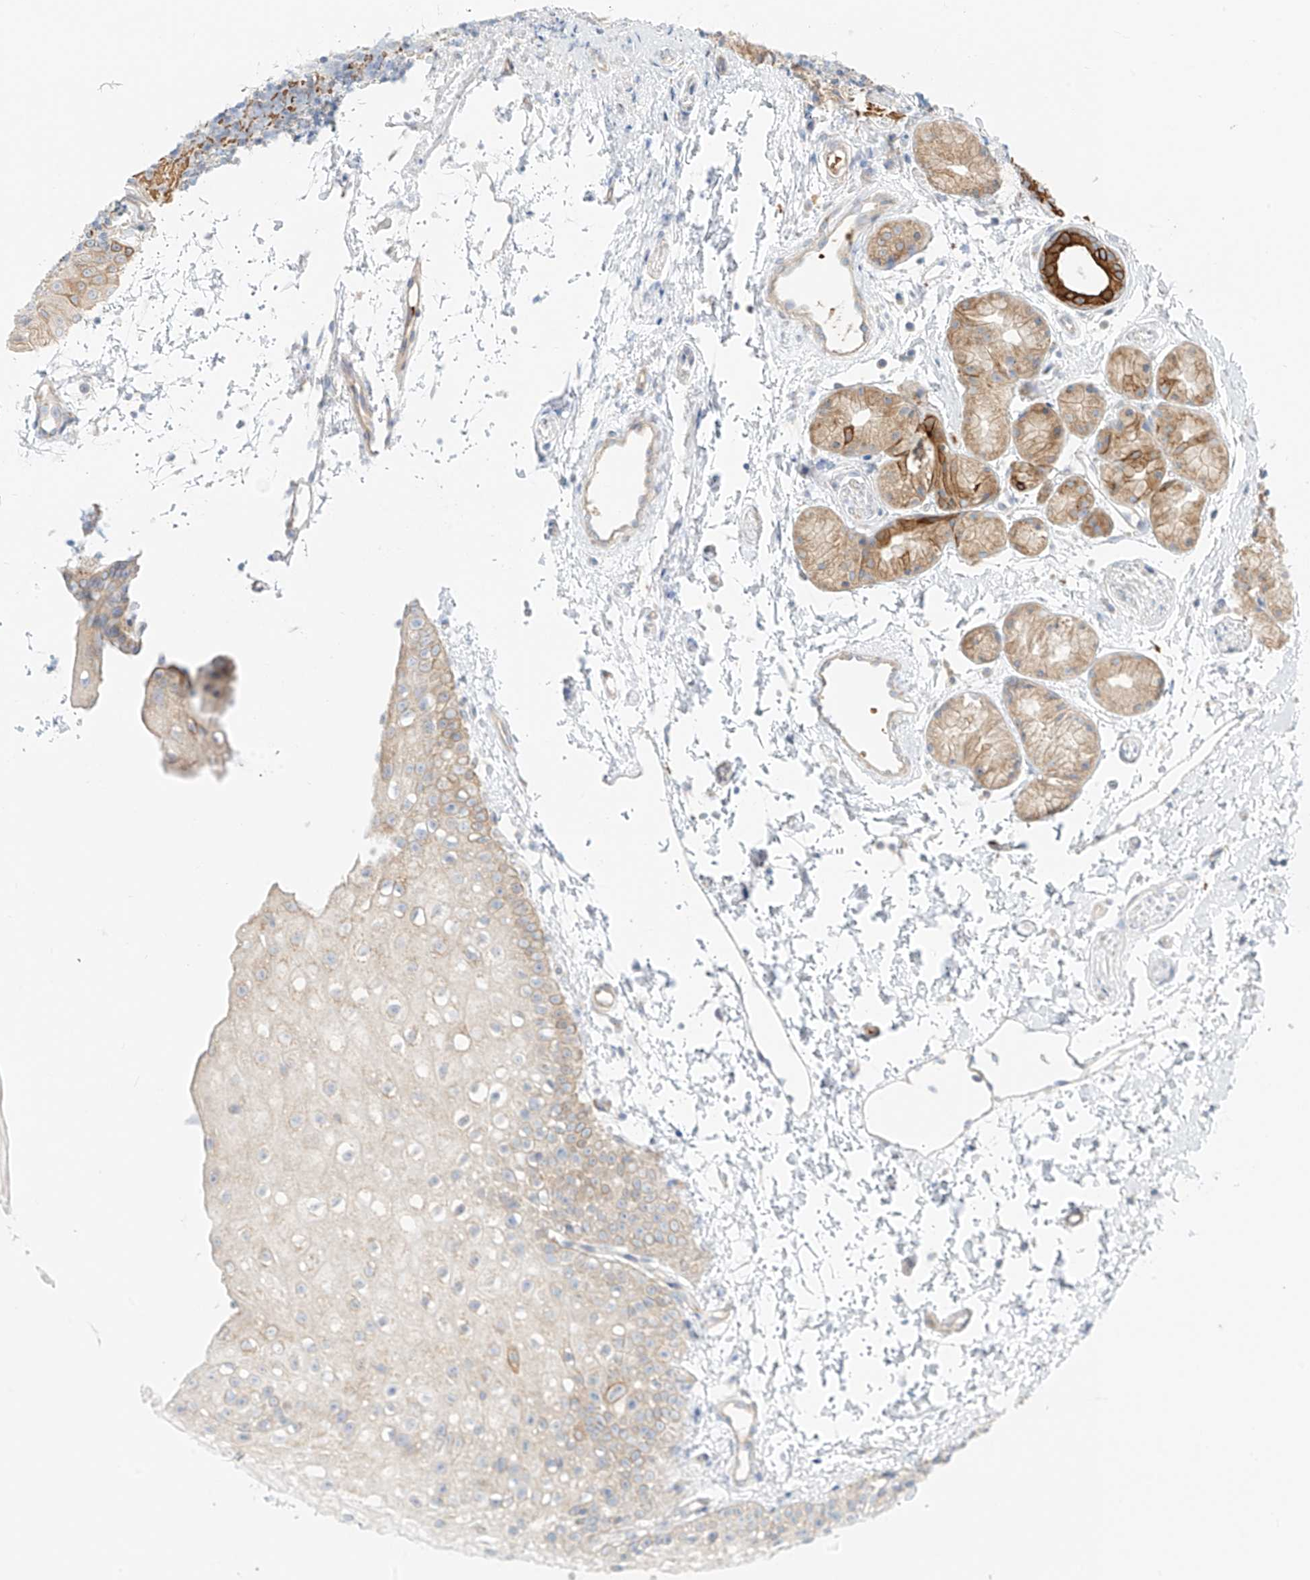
{"staining": {"intensity": "weak", "quantity": "<25%", "location": "cytoplasmic/membranous"}, "tissue": "oral mucosa", "cell_type": "Squamous epithelial cells", "image_type": "normal", "snomed": [{"axis": "morphology", "description": "Normal tissue, NOS"}, {"axis": "topography", "description": "Oral tissue"}], "caption": "Immunohistochemistry image of benign oral mucosa stained for a protein (brown), which shows no positivity in squamous epithelial cells.", "gene": "EIPR1", "patient": {"sex": "male", "age": 28}}